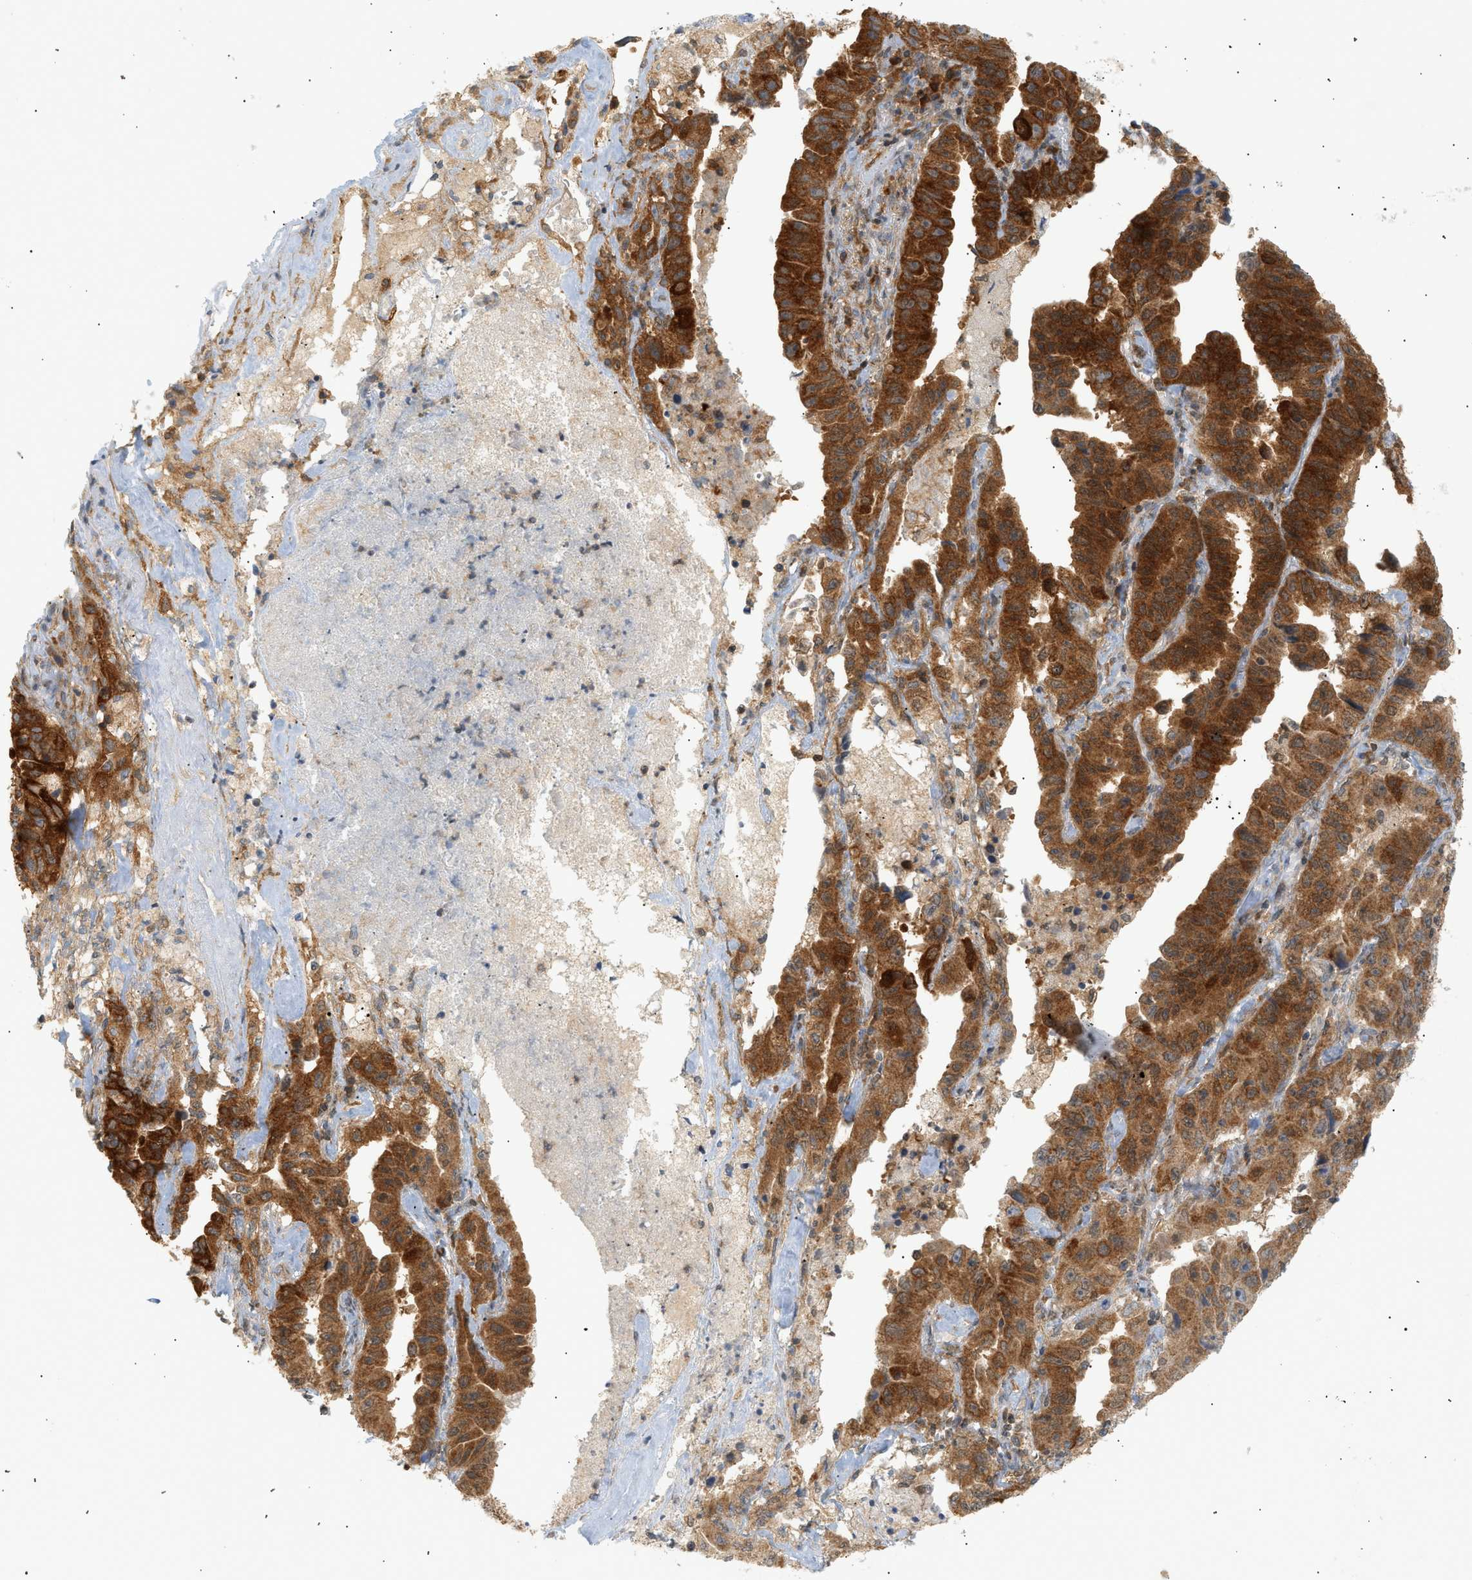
{"staining": {"intensity": "strong", "quantity": ">75%", "location": "cytoplasmic/membranous"}, "tissue": "lung cancer", "cell_type": "Tumor cells", "image_type": "cancer", "snomed": [{"axis": "morphology", "description": "Adenocarcinoma, NOS"}, {"axis": "topography", "description": "Lung"}], "caption": "Protein expression analysis of human lung cancer reveals strong cytoplasmic/membranous expression in about >75% of tumor cells.", "gene": "SHC1", "patient": {"sex": "female", "age": 51}}